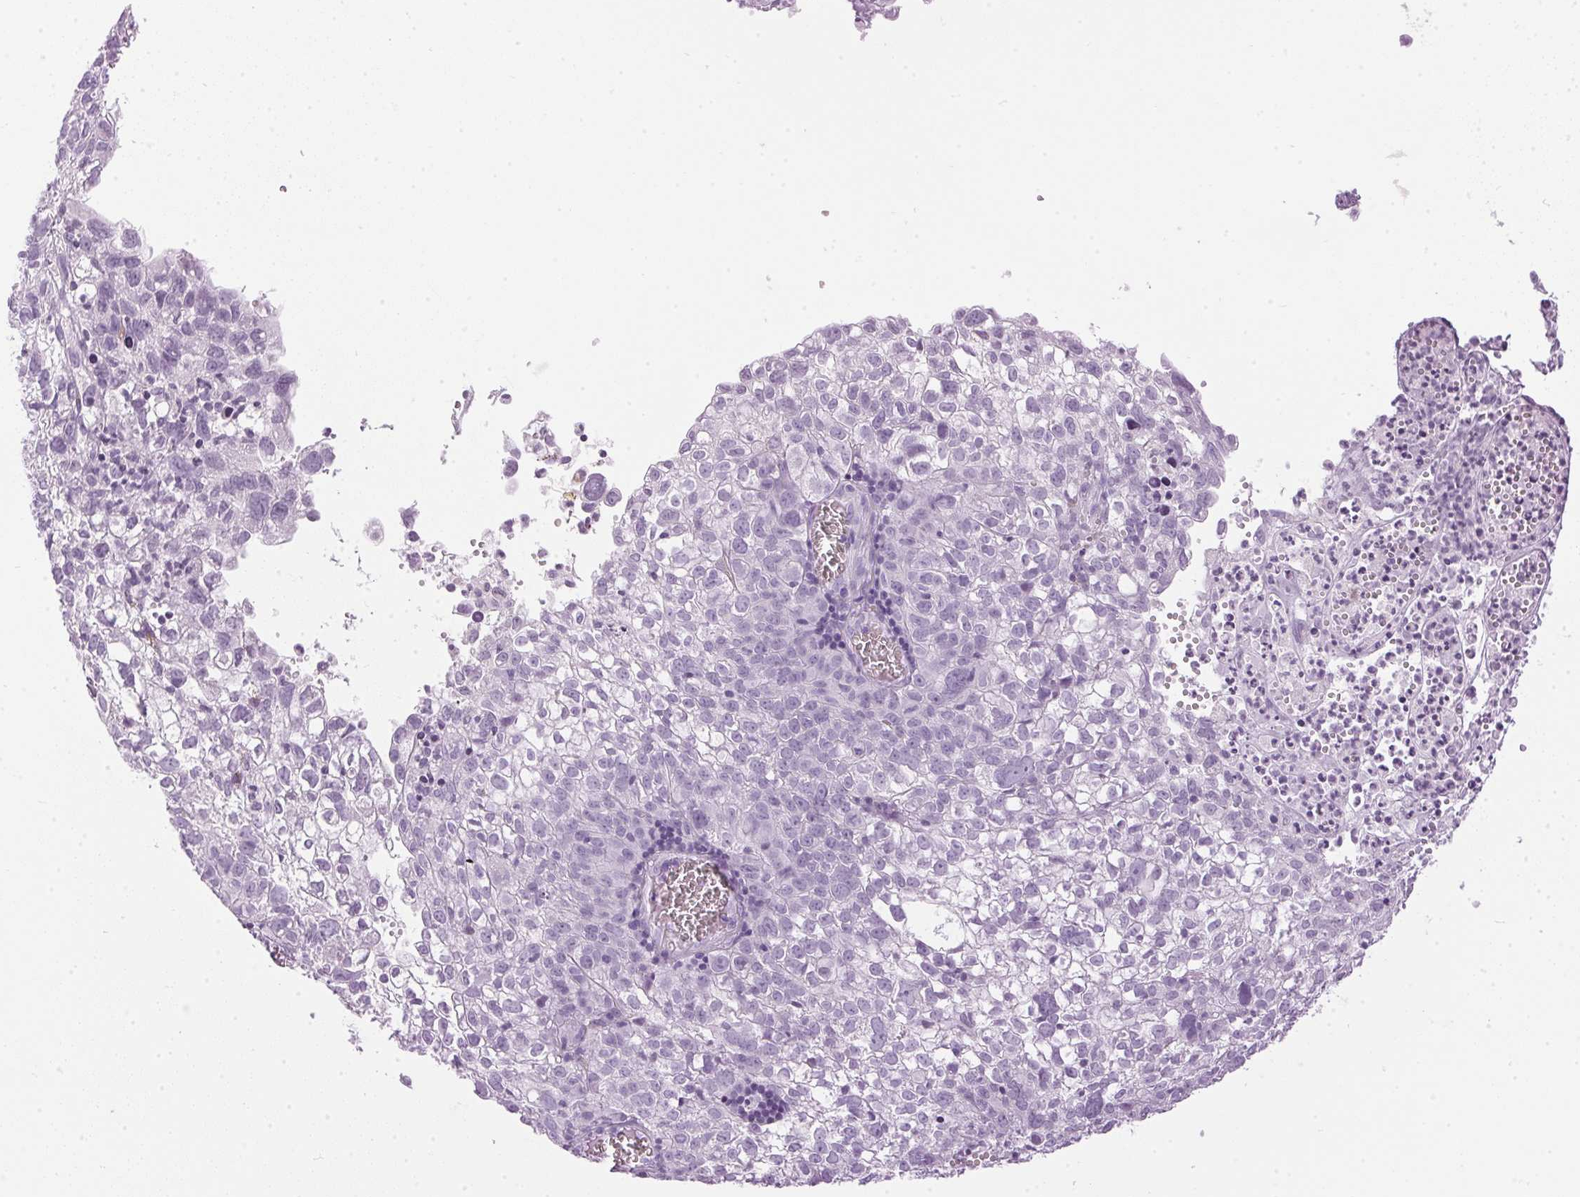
{"staining": {"intensity": "negative", "quantity": "none", "location": "none"}, "tissue": "cervical cancer", "cell_type": "Tumor cells", "image_type": "cancer", "snomed": [{"axis": "morphology", "description": "Squamous cell carcinoma, NOS"}, {"axis": "topography", "description": "Cervix"}], "caption": "The micrograph reveals no significant positivity in tumor cells of cervical cancer (squamous cell carcinoma).", "gene": "SP7", "patient": {"sex": "female", "age": 55}}